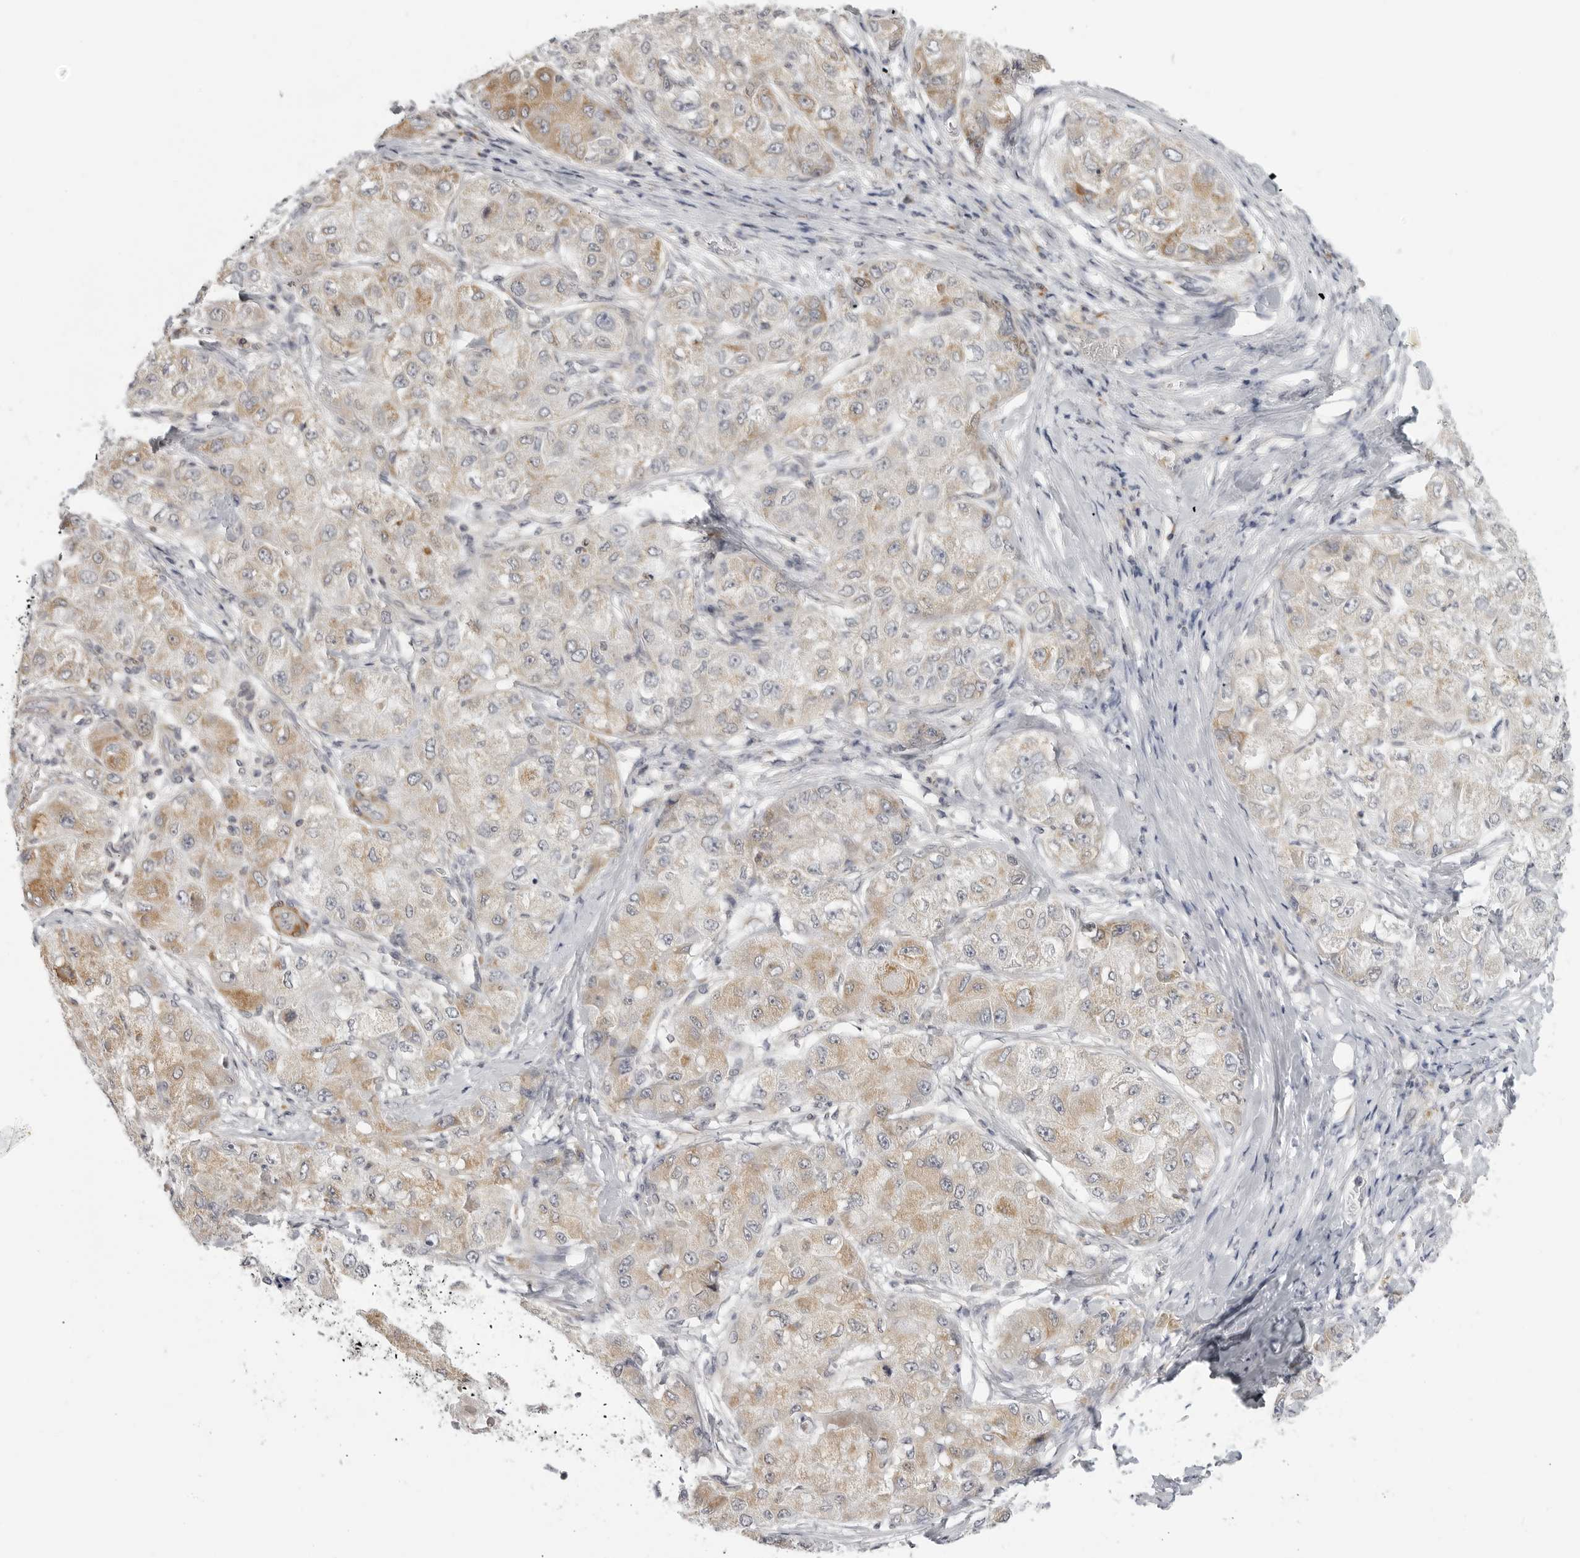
{"staining": {"intensity": "moderate", "quantity": "<25%", "location": "cytoplasmic/membranous"}, "tissue": "liver cancer", "cell_type": "Tumor cells", "image_type": "cancer", "snomed": [{"axis": "morphology", "description": "Carcinoma, Hepatocellular, NOS"}, {"axis": "topography", "description": "Liver"}], "caption": "Human liver hepatocellular carcinoma stained for a protein (brown) displays moderate cytoplasmic/membranous positive staining in approximately <25% of tumor cells.", "gene": "MAP7D1", "patient": {"sex": "male", "age": 80}}